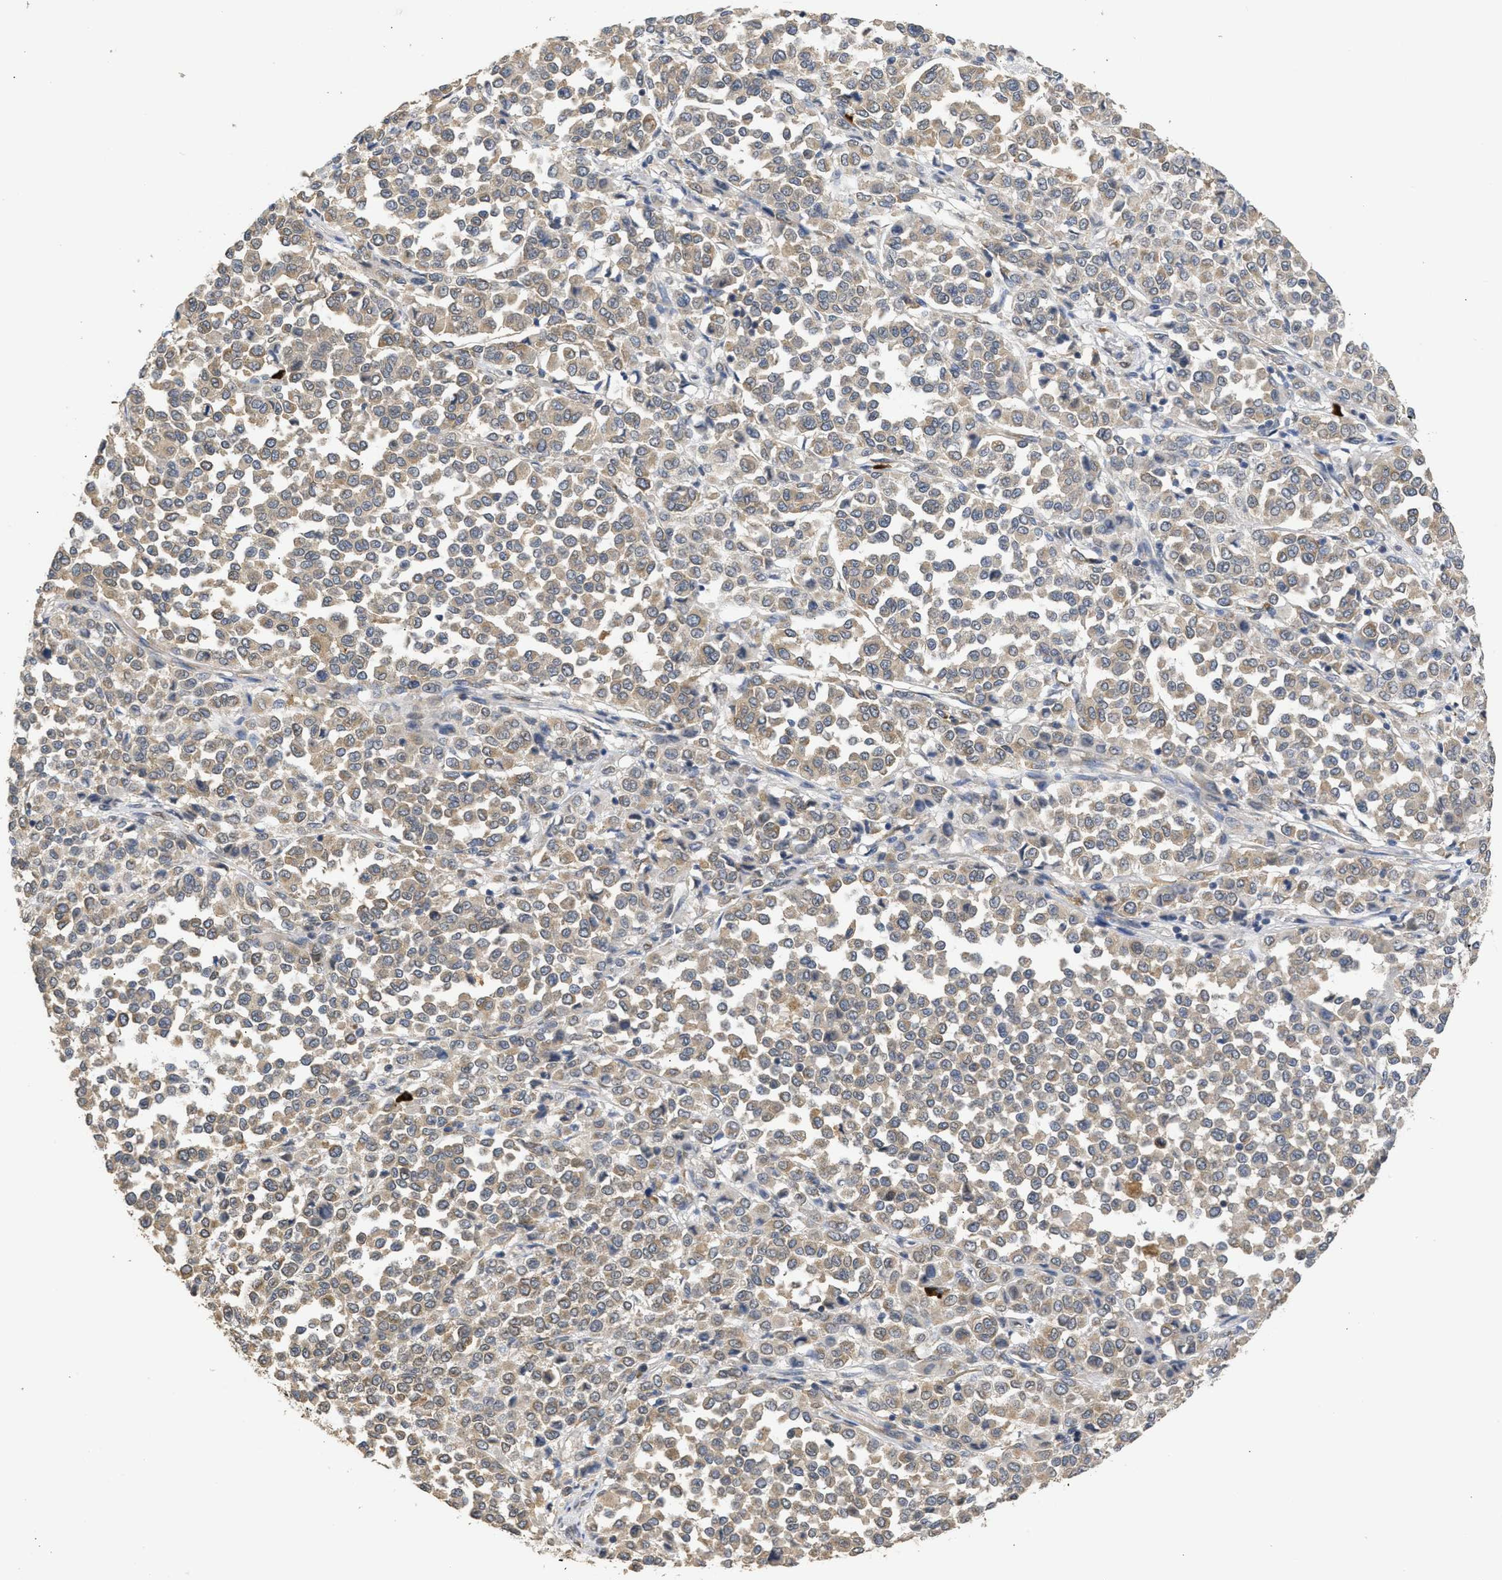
{"staining": {"intensity": "weak", "quantity": ">75%", "location": "cytoplasmic/membranous"}, "tissue": "melanoma", "cell_type": "Tumor cells", "image_type": "cancer", "snomed": [{"axis": "morphology", "description": "Malignant melanoma, Metastatic site"}, {"axis": "topography", "description": "Pancreas"}], "caption": "Melanoma stained for a protein (brown) shows weak cytoplasmic/membranous positive positivity in about >75% of tumor cells.", "gene": "DNAJC1", "patient": {"sex": "female", "age": 30}}